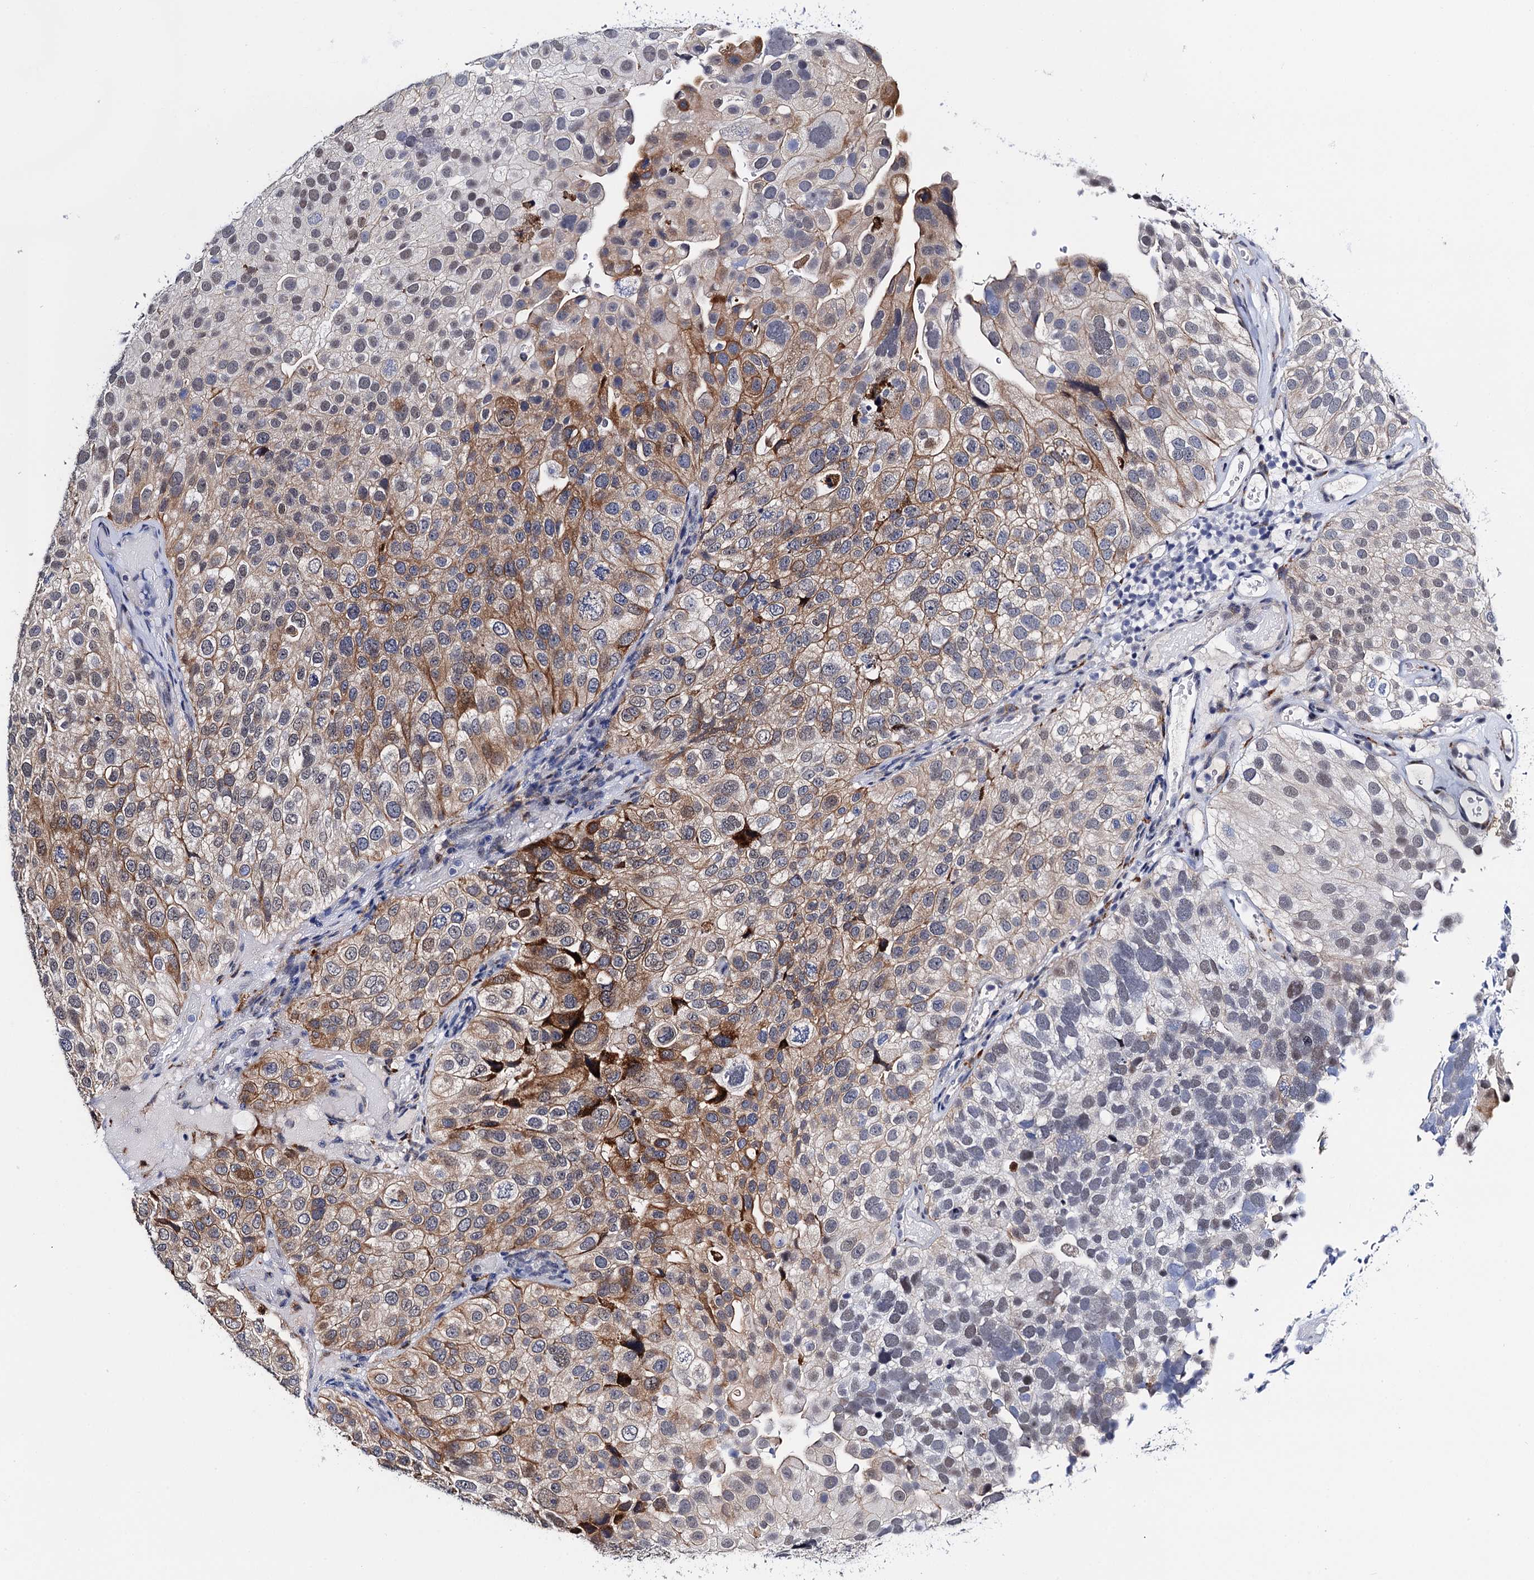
{"staining": {"intensity": "moderate", "quantity": ">75%", "location": "cytoplasmic/membranous,nuclear"}, "tissue": "urothelial cancer", "cell_type": "Tumor cells", "image_type": "cancer", "snomed": [{"axis": "morphology", "description": "Urothelial carcinoma, Low grade"}, {"axis": "topography", "description": "Urinary bladder"}], "caption": "Urothelial carcinoma (low-grade) stained for a protein (brown) reveals moderate cytoplasmic/membranous and nuclear positive expression in approximately >75% of tumor cells.", "gene": "SLC7A10", "patient": {"sex": "male", "age": 78}}